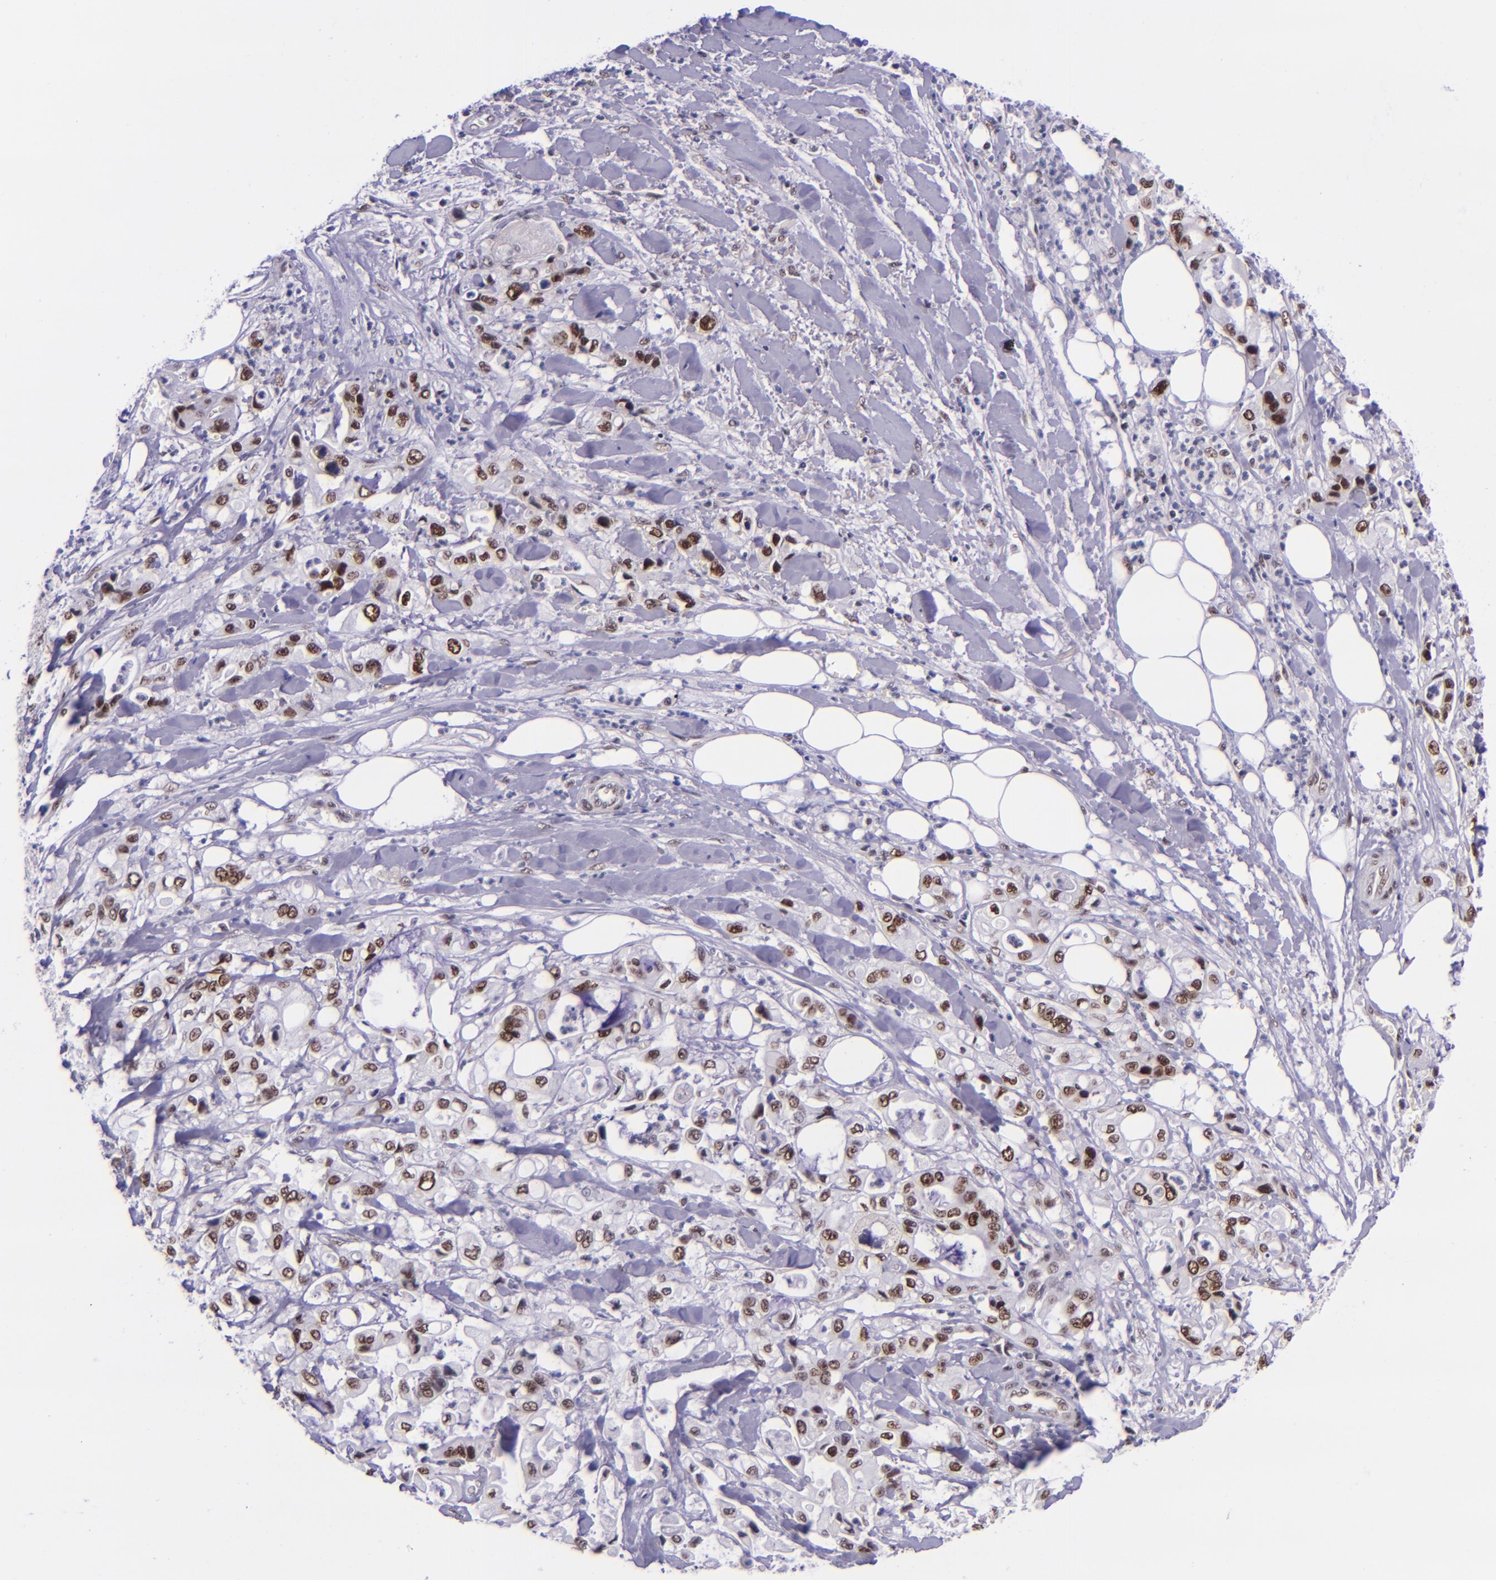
{"staining": {"intensity": "moderate", "quantity": ">75%", "location": "nuclear"}, "tissue": "pancreatic cancer", "cell_type": "Tumor cells", "image_type": "cancer", "snomed": [{"axis": "morphology", "description": "Adenocarcinoma, NOS"}, {"axis": "topography", "description": "Pancreas"}], "caption": "High-magnification brightfield microscopy of pancreatic adenocarcinoma stained with DAB (brown) and counterstained with hematoxylin (blue). tumor cells exhibit moderate nuclear expression is appreciated in approximately>75% of cells.", "gene": "GPKOW", "patient": {"sex": "male", "age": 70}}